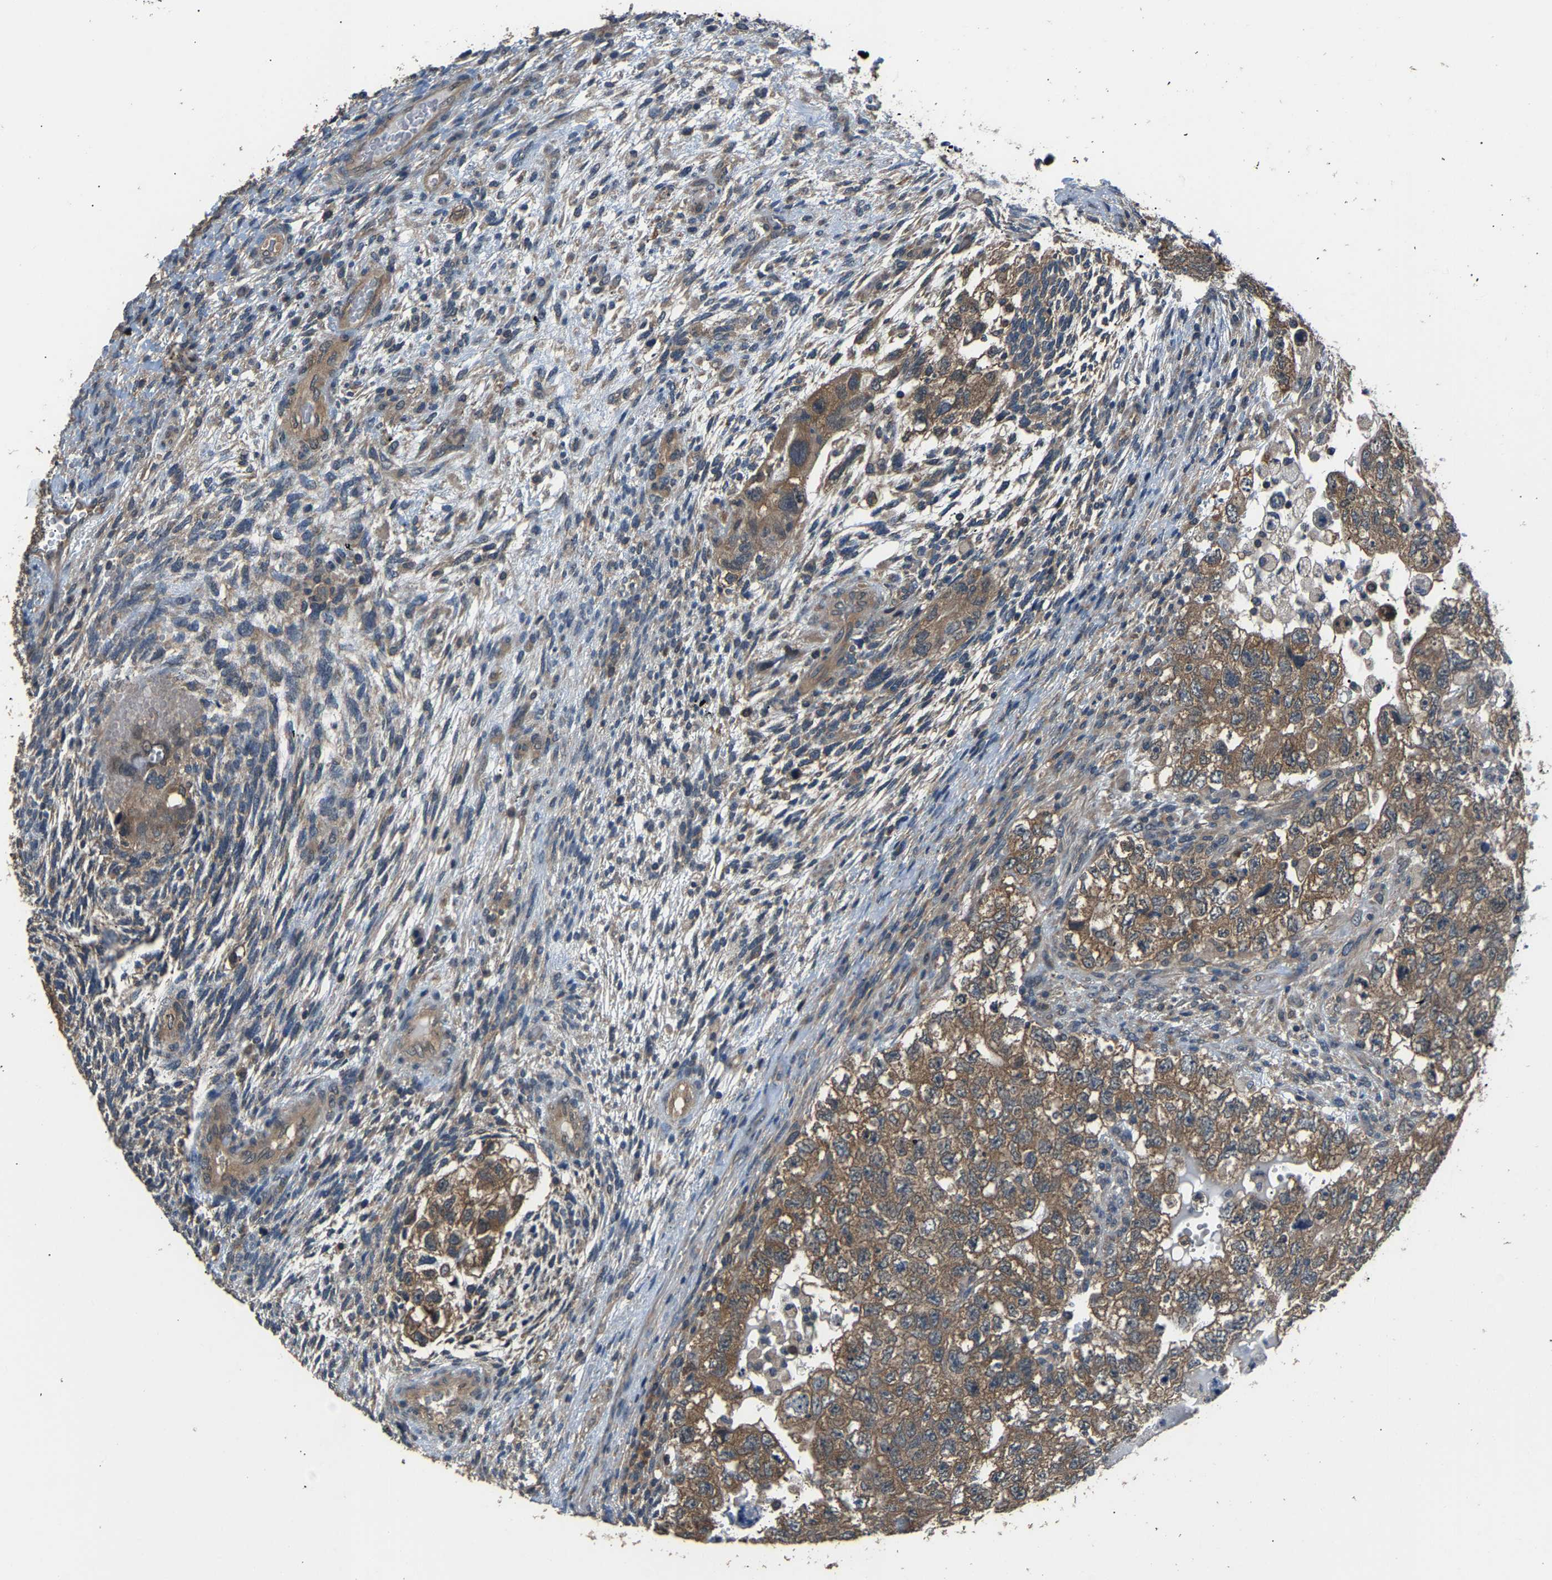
{"staining": {"intensity": "moderate", "quantity": ">75%", "location": "cytoplasmic/membranous"}, "tissue": "testis cancer", "cell_type": "Tumor cells", "image_type": "cancer", "snomed": [{"axis": "morphology", "description": "Carcinoma, Embryonal, NOS"}, {"axis": "topography", "description": "Testis"}], "caption": "Moderate cytoplasmic/membranous protein staining is identified in approximately >75% of tumor cells in testis cancer (embryonal carcinoma).", "gene": "ABCC9", "patient": {"sex": "male", "age": 36}}